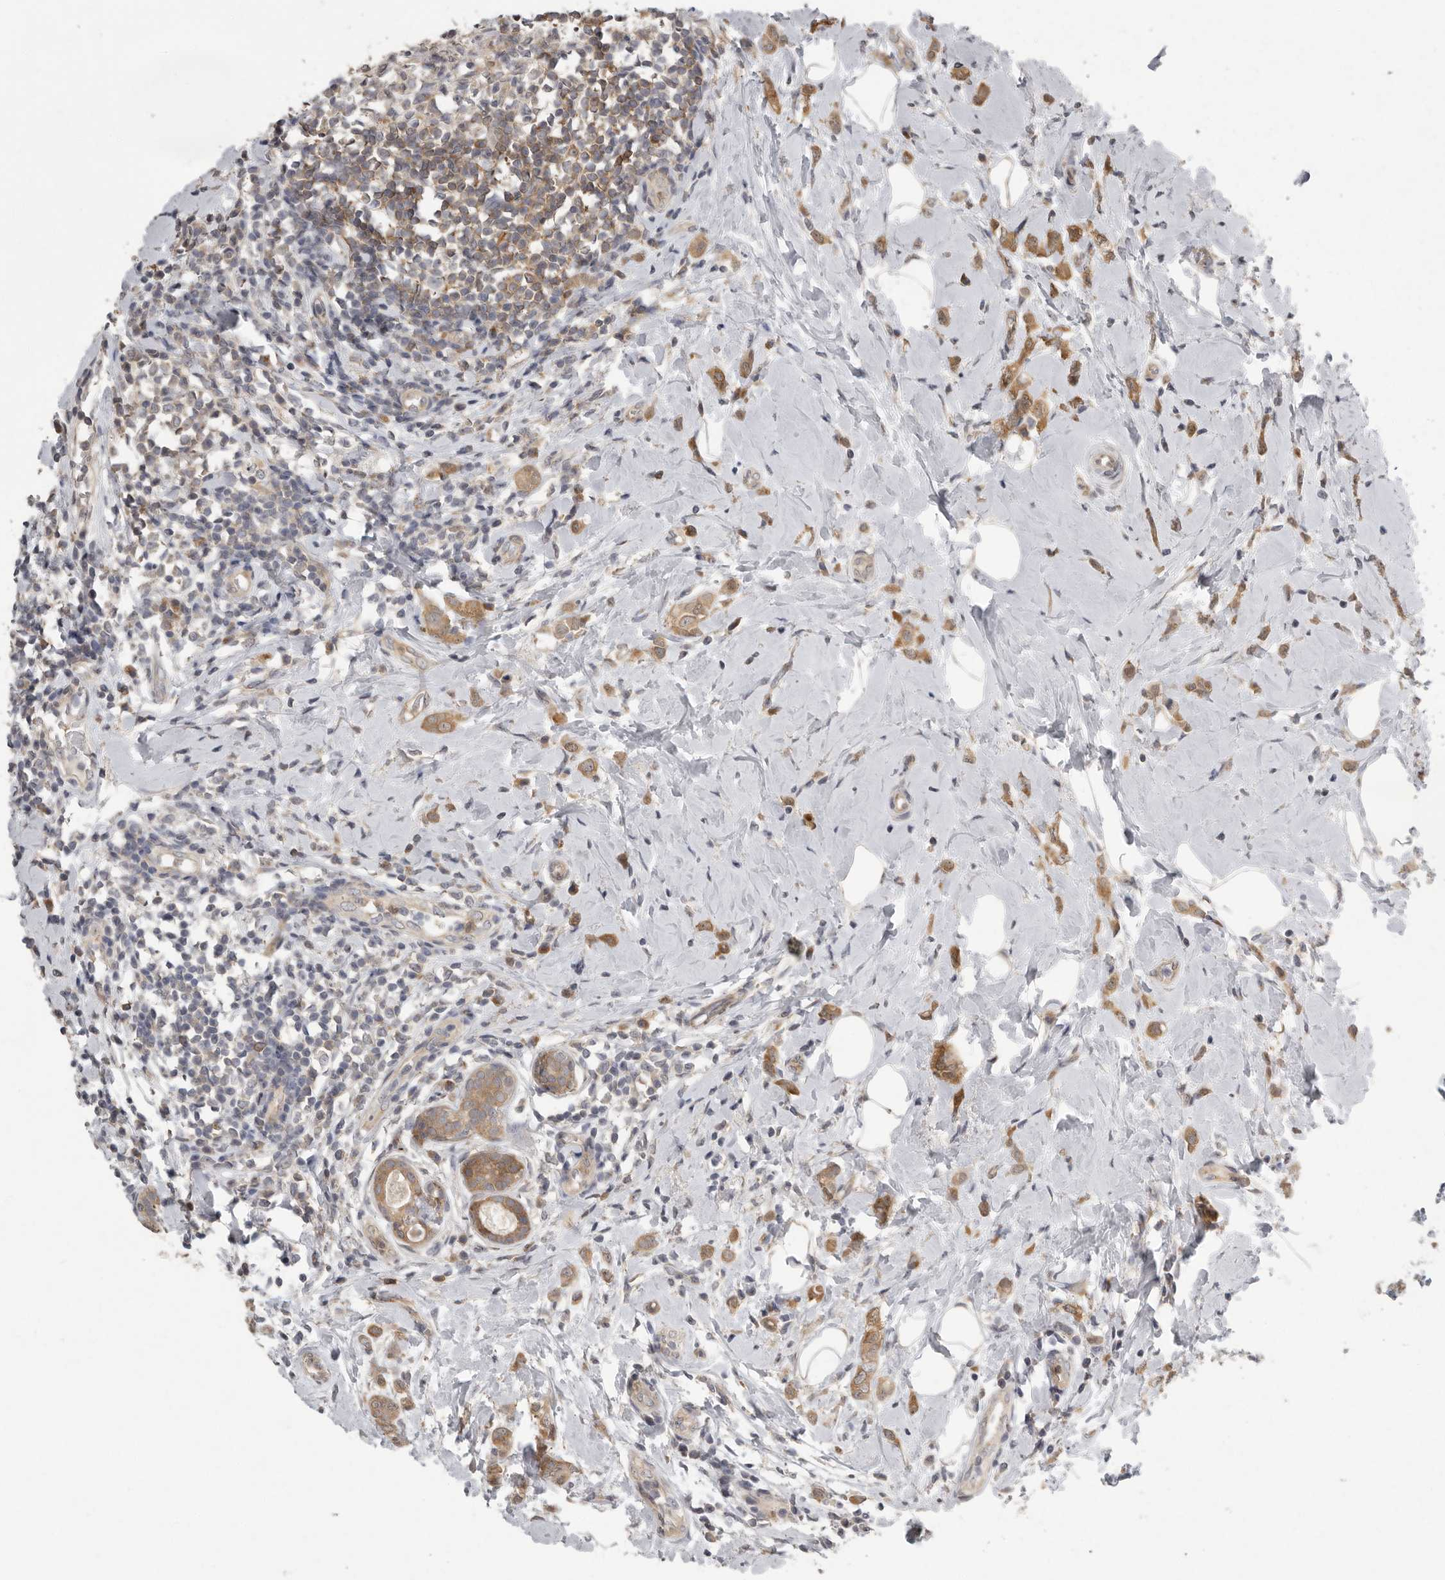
{"staining": {"intensity": "moderate", "quantity": ">75%", "location": "cytoplasmic/membranous"}, "tissue": "breast cancer", "cell_type": "Tumor cells", "image_type": "cancer", "snomed": [{"axis": "morphology", "description": "Lobular carcinoma"}, {"axis": "topography", "description": "Breast"}], "caption": "Protein analysis of breast cancer tissue shows moderate cytoplasmic/membranous expression in about >75% of tumor cells.", "gene": "RALGPS2", "patient": {"sex": "female", "age": 47}}